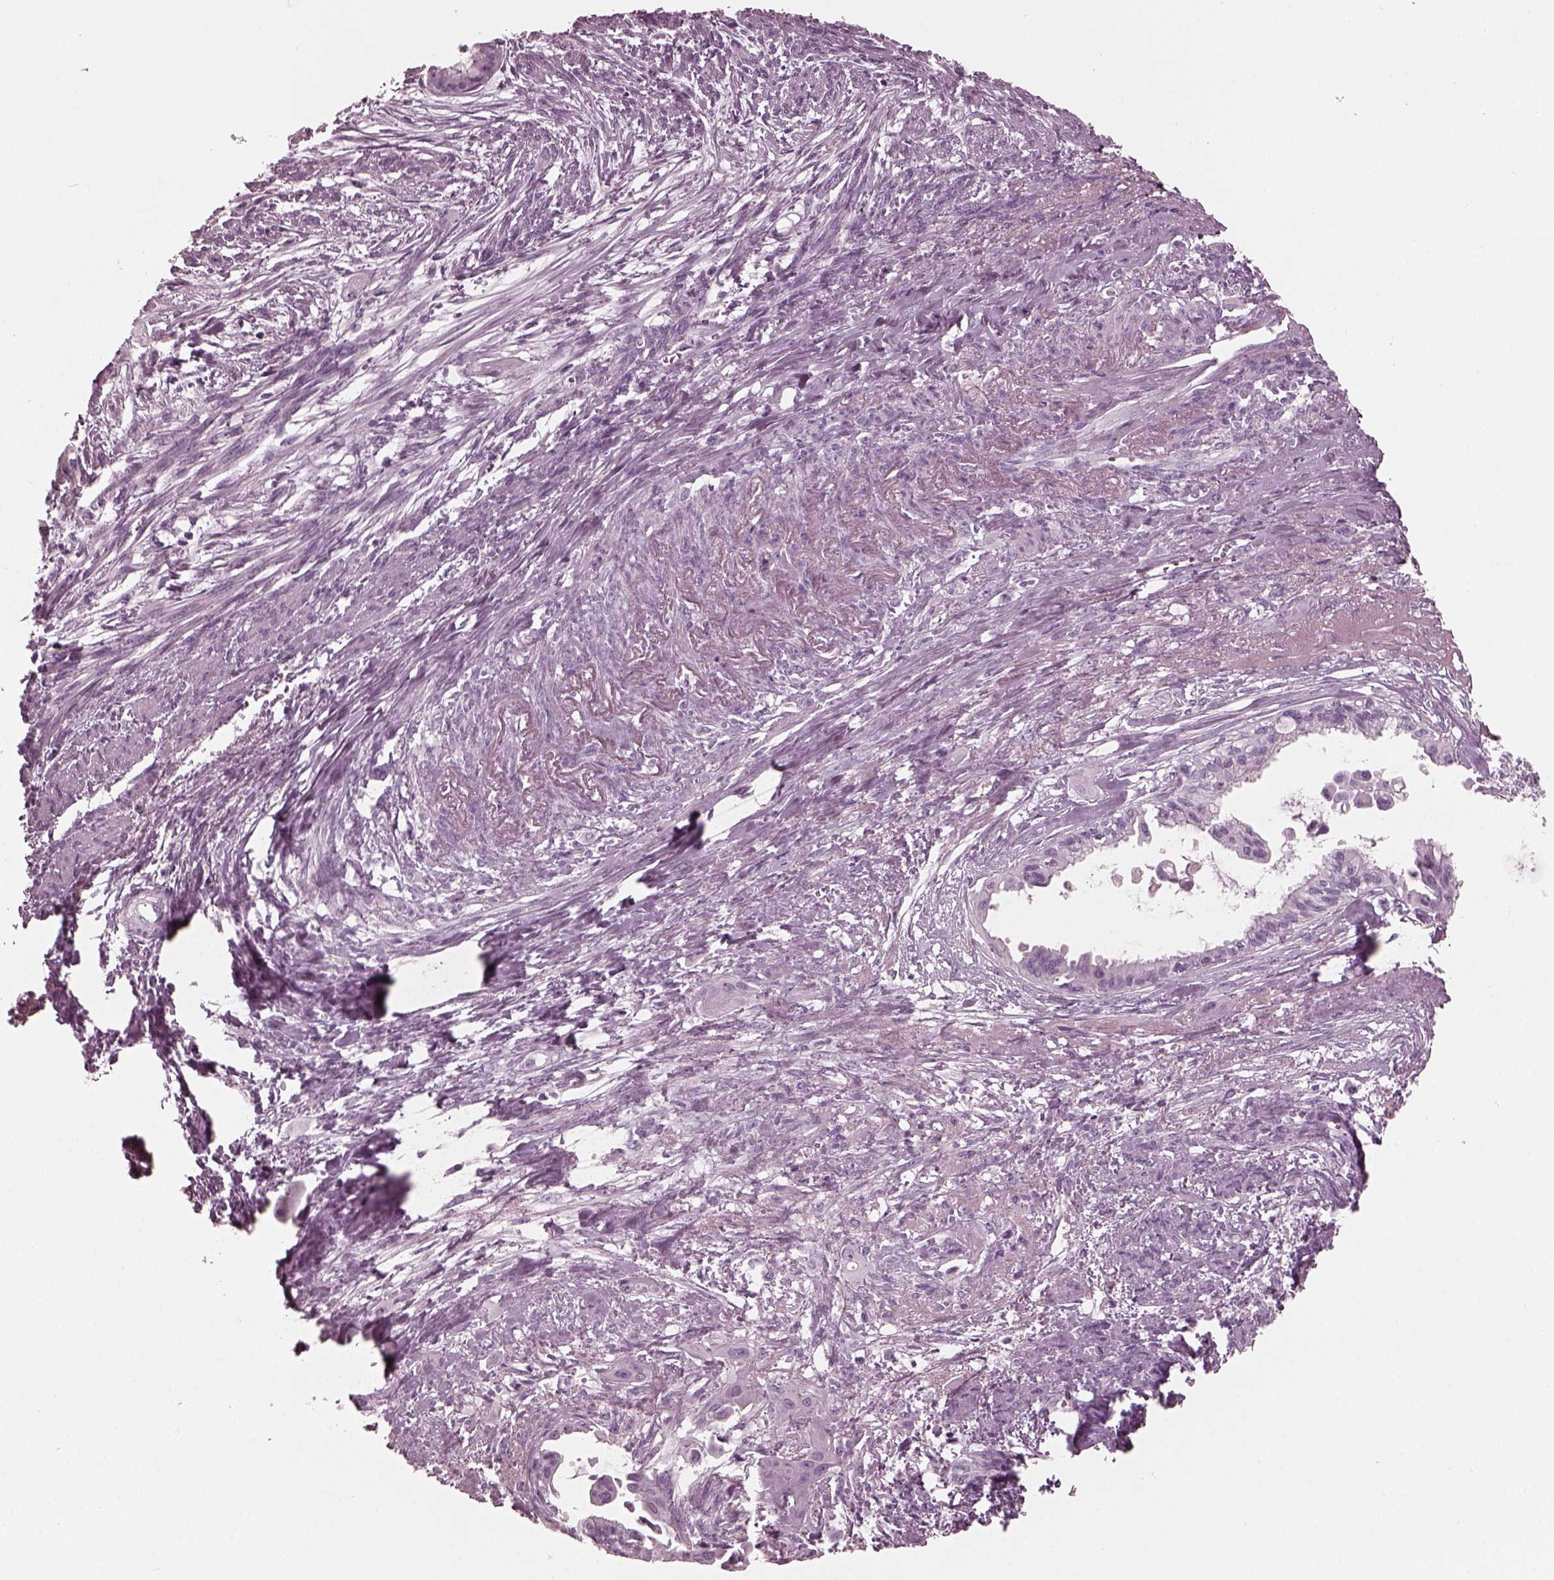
{"staining": {"intensity": "negative", "quantity": "none", "location": "none"}, "tissue": "endometrial cancer", "cell_type": "Tumor cells", "image_type": "cancer", "snomed": [{"axis": "morphology", "description": "Adenocarcinoma, NOS"}, {"axis": "topography", "description": "Endometrium"}], "caption": "This is an IHC histopathology image of endometrial cancer. There is no expression in tumor cells.", "gene": "GRM6", "patient": {"sex": "female", "age": 86}}